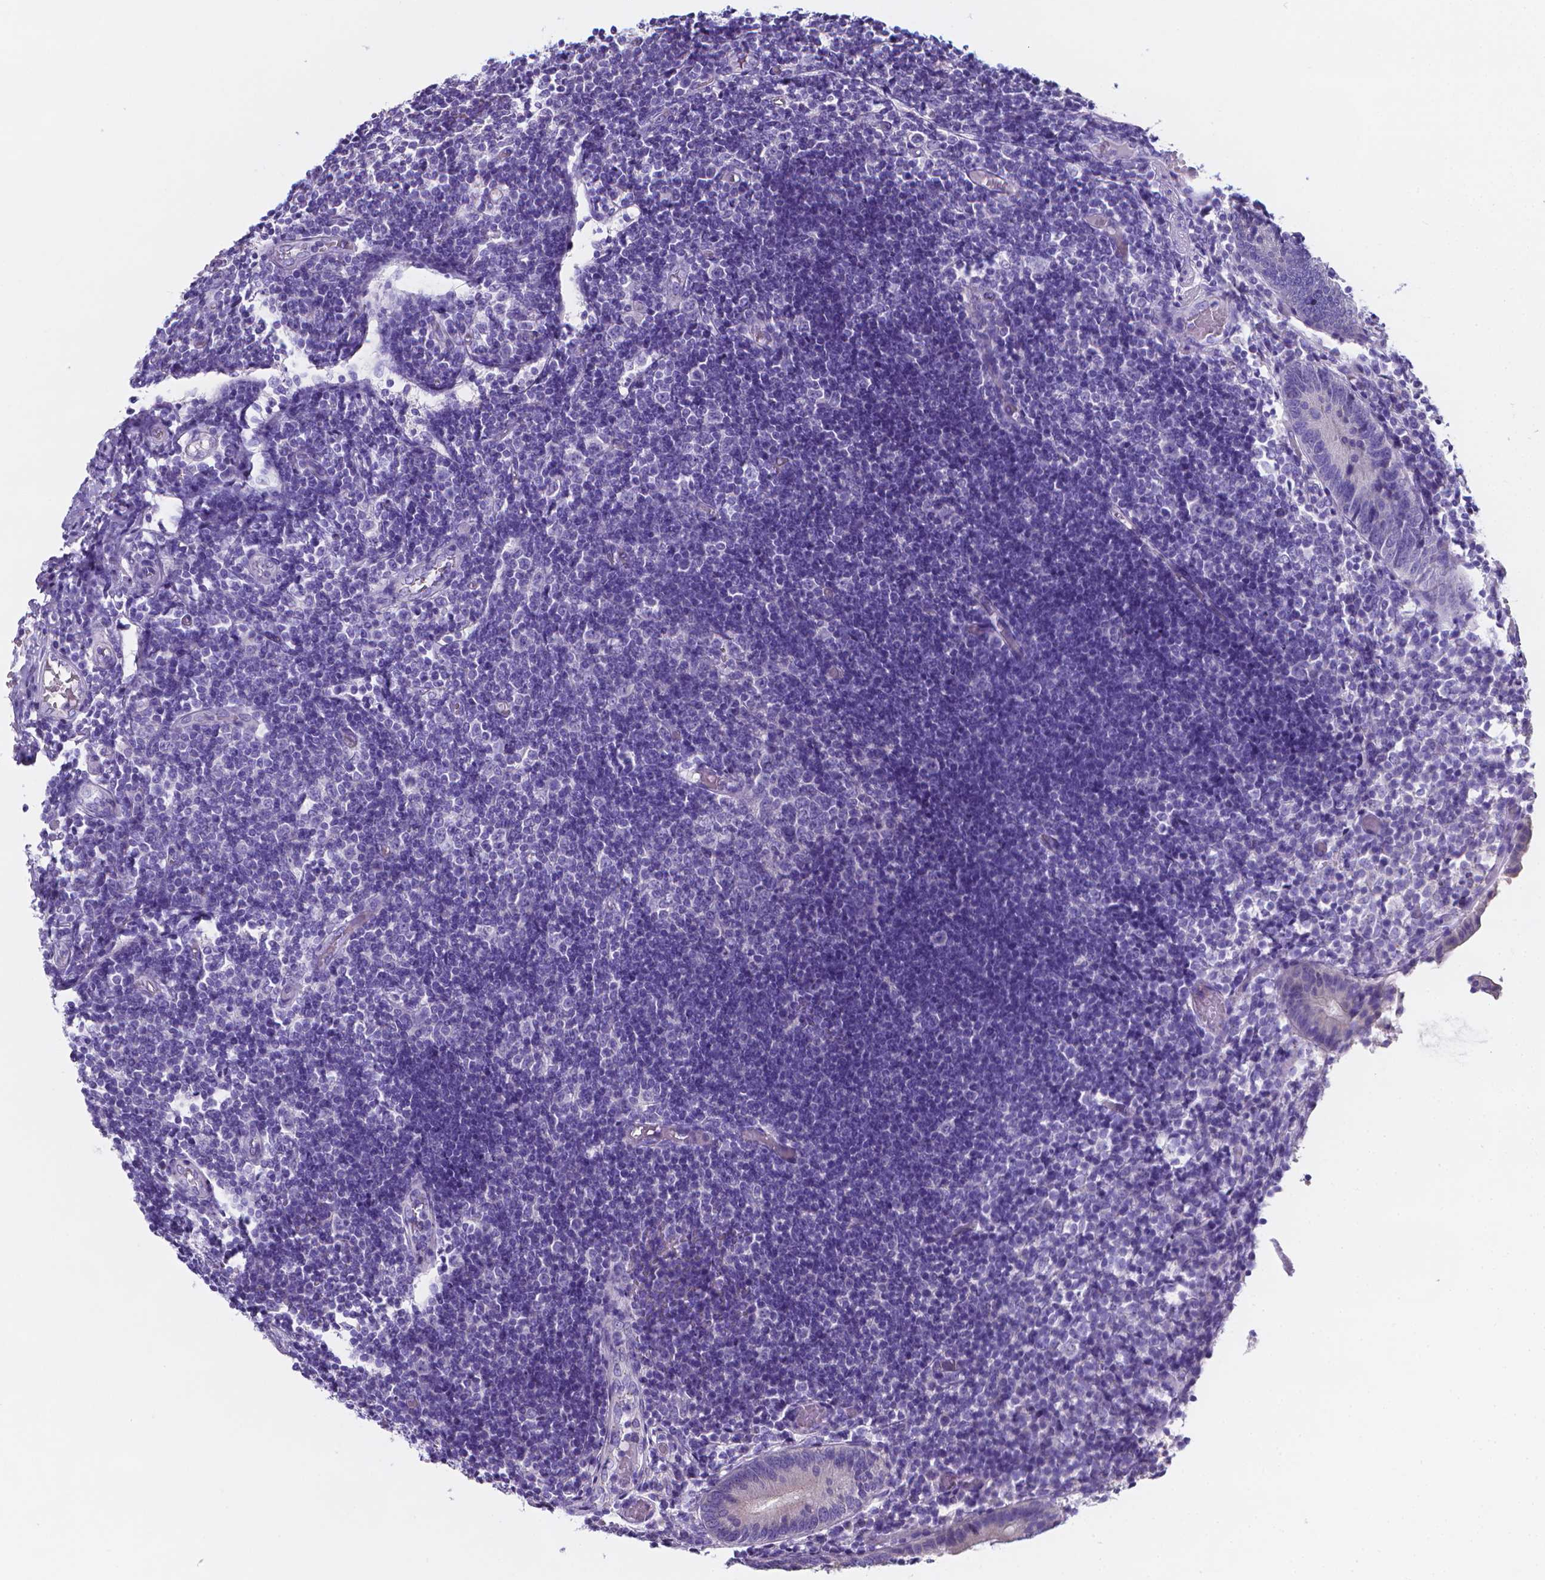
{"staining": {"intensity": "negative", "quantity": "none", "location": "none"}, "tissue": "appendix", "cell_type": "Glandular cells", "image_type": "normal", "snomed": [{"axis": "morphology", "description": "Normal tissue, NOS"}, {"axis": "topography", "description": "Appendix"}], "caption": "Appendix was stained to show a protein in brown. There is no significant expression in glandular cells. (IHC, brightfield microscopy, high magnification).", "gene": "LRRC73", "patient": {"sex": "female", "age": 32}}